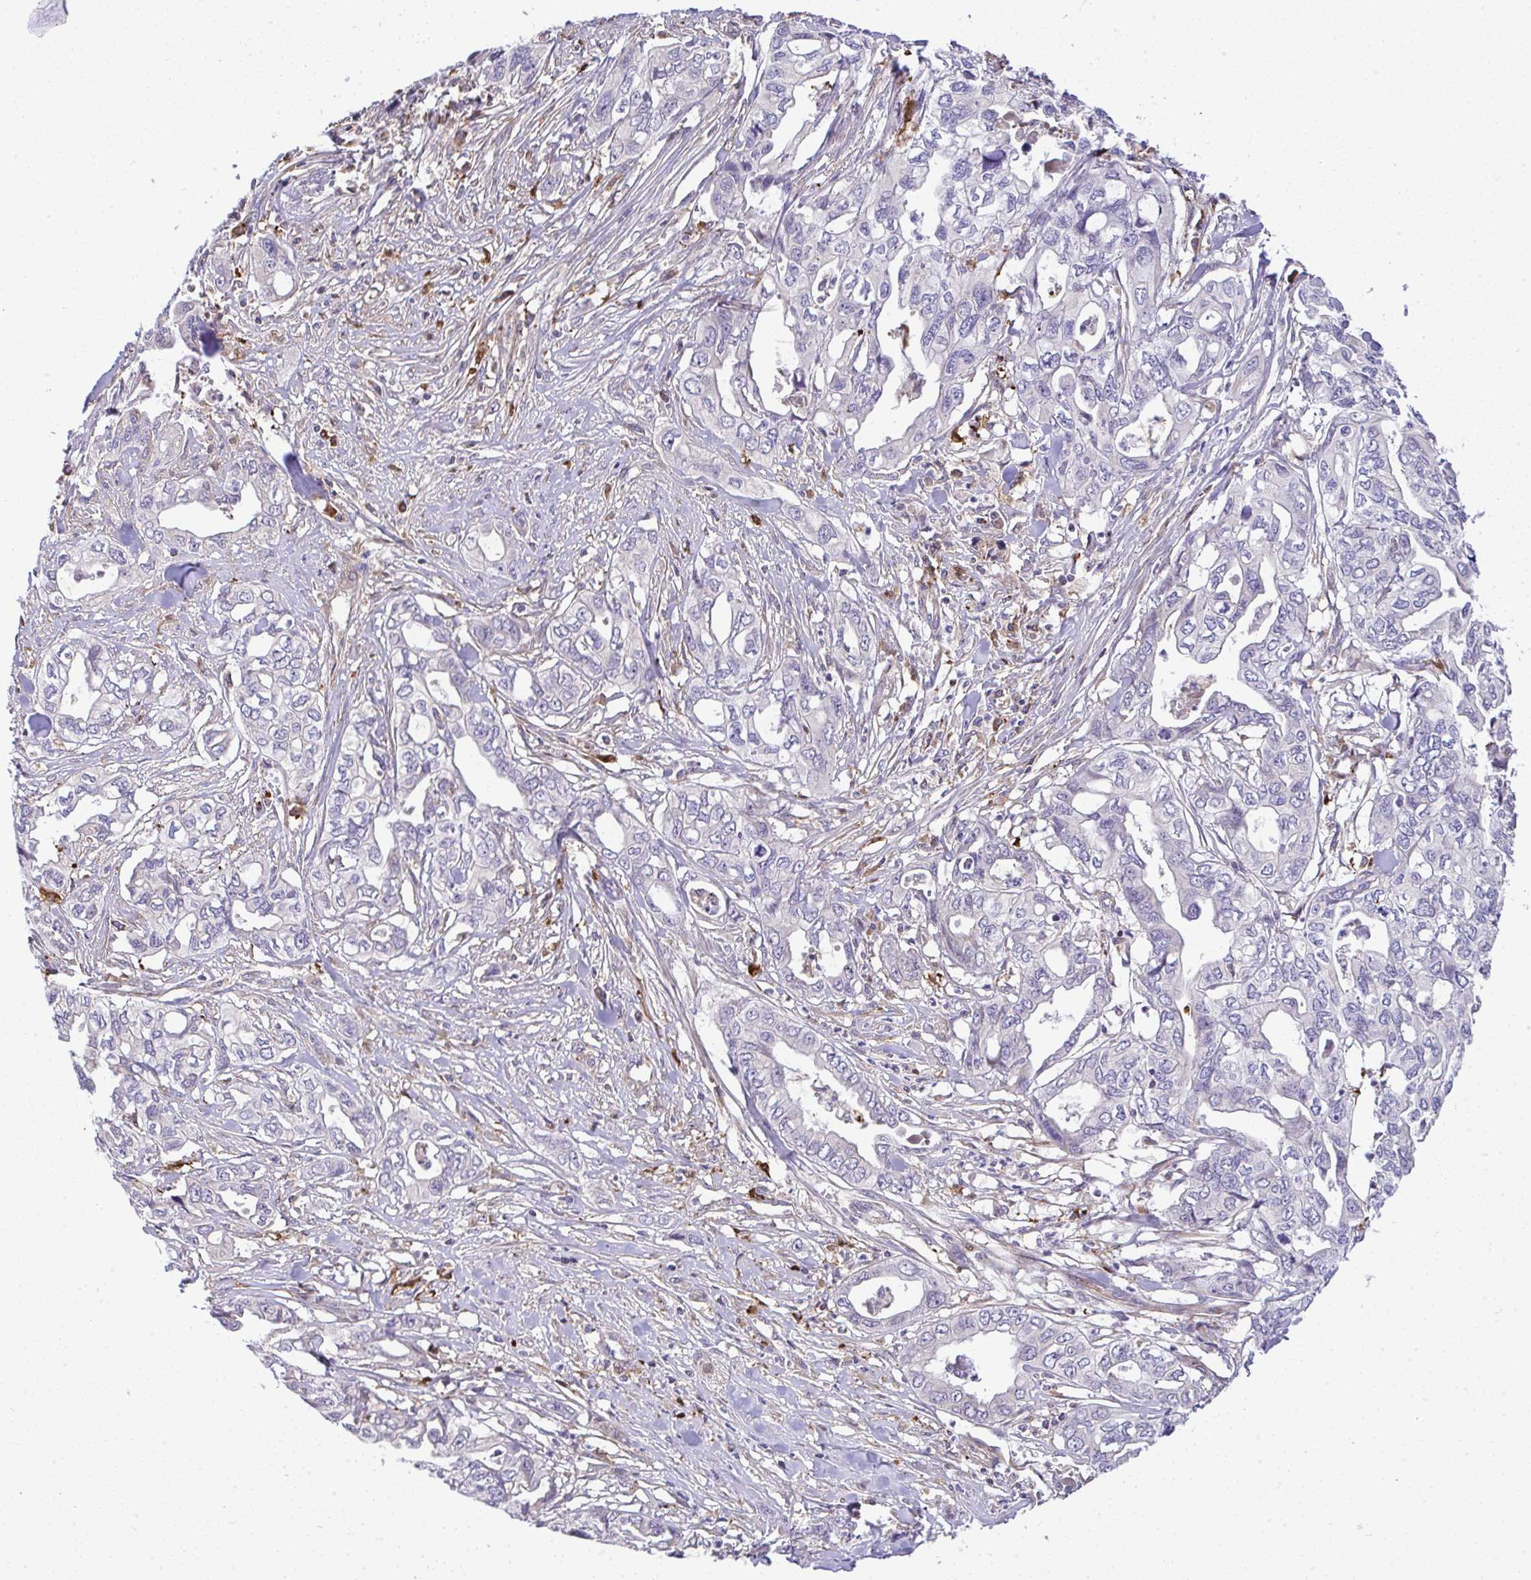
{"staining": {"intensity": "negative", "quantity": "none", "location": "none"}, "tissue": "pancreatic cancer", "cell_type": "Tumor cells", "image_type": "cancer", "snomed": [{"axis": "morphology", "description": "Adenocarcinoma, NOS"}, {"axis": "topography", "description": "Pancreas"}], "caption": "Immunohistochemistry (IHC) of human pancreatic cancer shows no positivity in tumor cells. (DAB immunohistochemistry visualized using brightfield microscopy, high magnification).", "gene": "GRID2", "patient": {"sex": "male", "age": 68}}